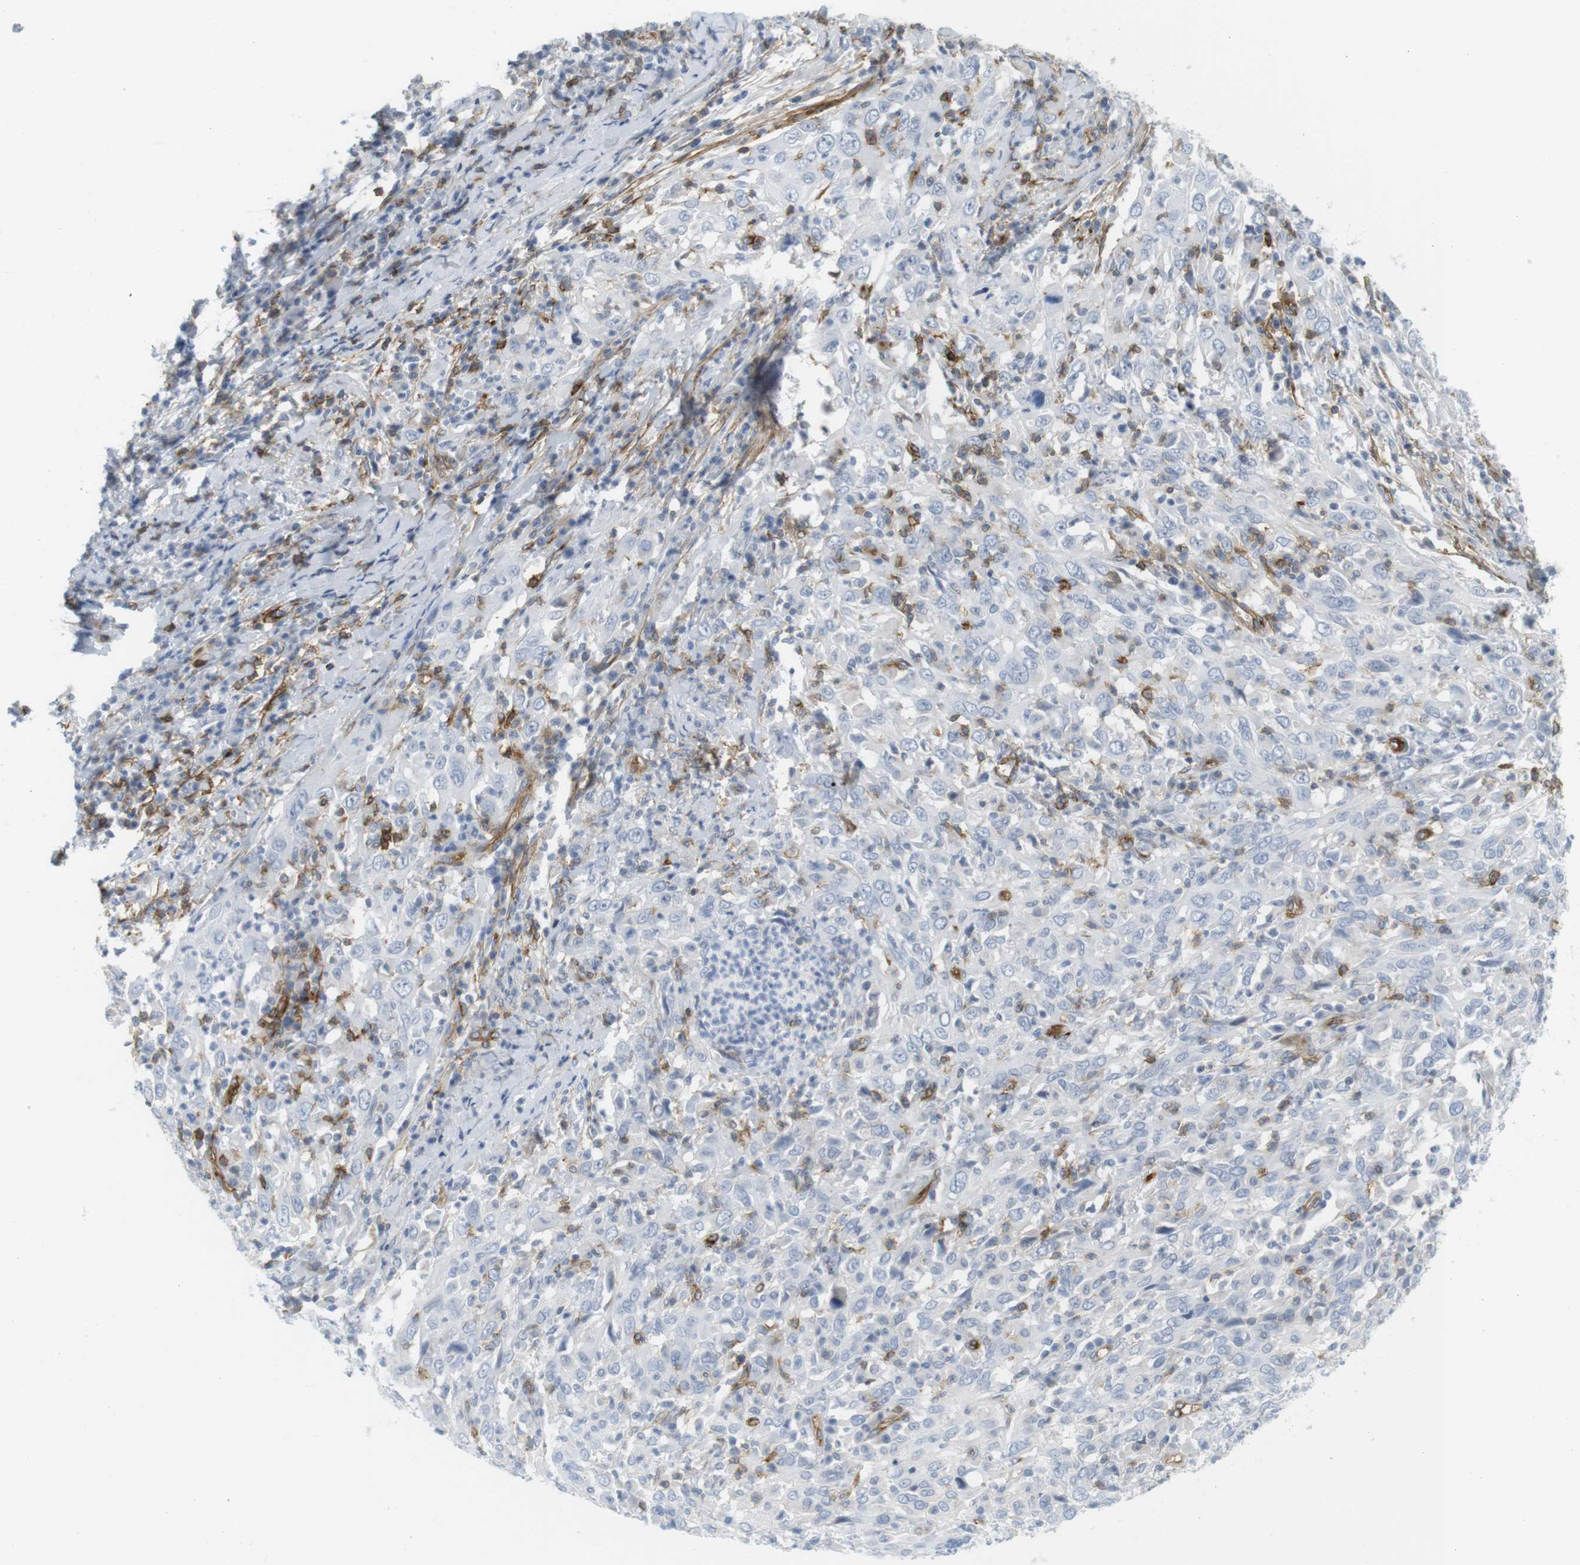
{"staining": {"intensity": "negative", "quantity": "none", "location": "none"}, "tissue": "cervical cancer", "cell_type": "Tumor cells", "image_type": "cancer", "snomed": [{"axis": "morphology", "description": "Squamous cell carcinoma, NOS"}, {"axis": "topography", "description": "Cervix"}], "caption": "Protein analysis of squamous cell carcinoma (cervical) displays no significant staining in tumor cells.", "gene": "F2R", "patient": {"sex": "female", "age": 46}}